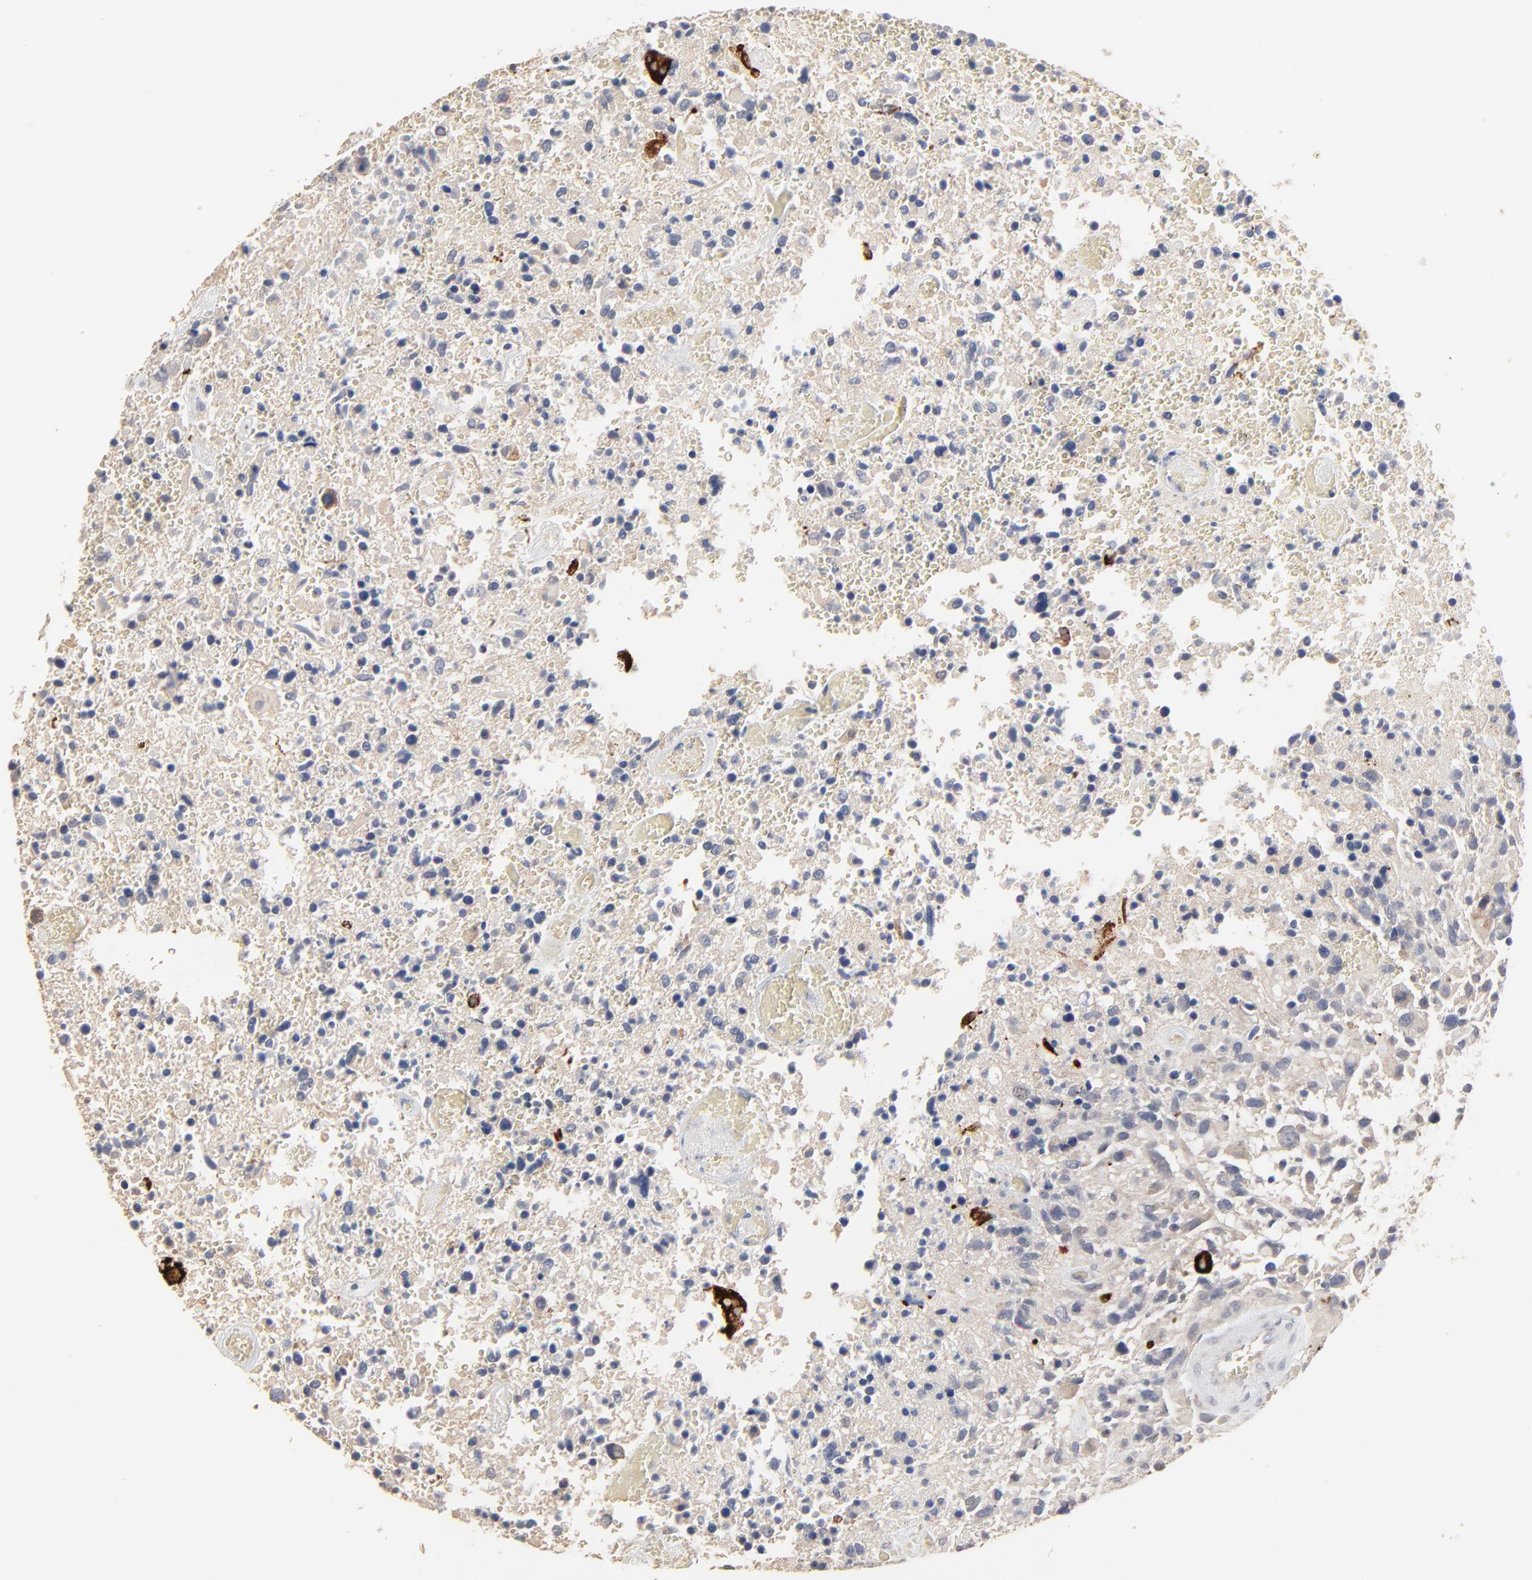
{"staining": {"intensity": "negative", "quantity": "none", "location": "none"}, "tissue": "glioma", "cell_type": "Tumor cells", "image_type": "cancer", "snomed": [{"axis": "morphology", "description": "Glioma, malignant, High grade"}, {"axis": "topography", "description": "Brain"}], "caption": "Protein analysis of glioma reveals no significant positivity in tumor cells.", "gene": "FANCB", "patient": {"sex": "male", "age": 72}}